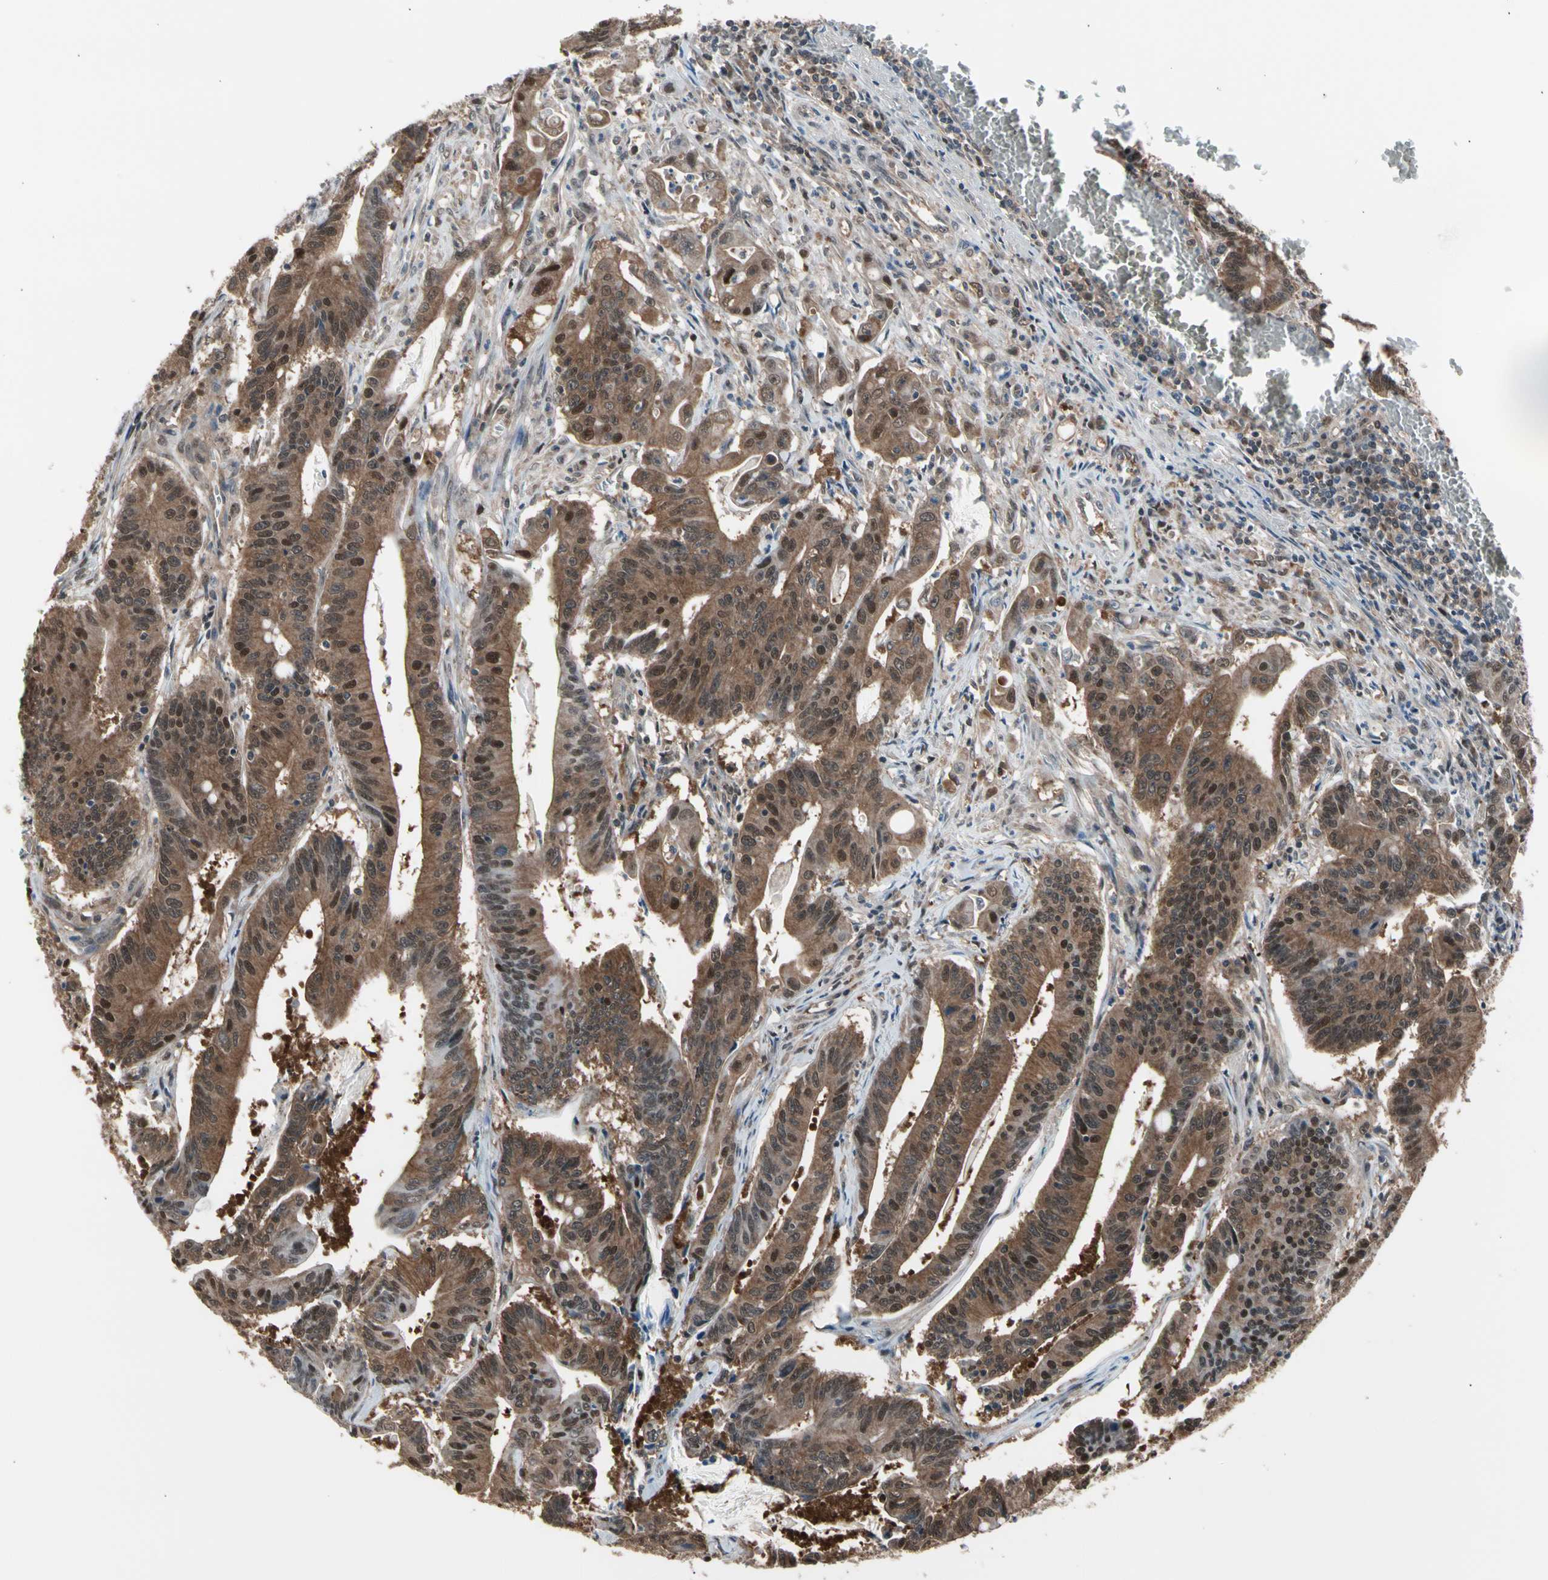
{"staining": {"intensity": "moderate", "quantity": ">75%", "location": "cytoplasmic/membranous,nuclear"}, "tissue": "colorectal cancer", "cell_type": "Tumor cells", "image_type": "cancer", "snomed": [{"axis": "morphology", "description": "Adenocarcinoma, NOS"}, {"axis": "topography", "description": "Colon"}], "caption": "A brown stain labels moderate cytoplasmic/membranous and nuclear staining of a protein in colorectal cancer tumor cells.", "gene": "PSMA2", "patient": {"sex": "male", "age": 45}}